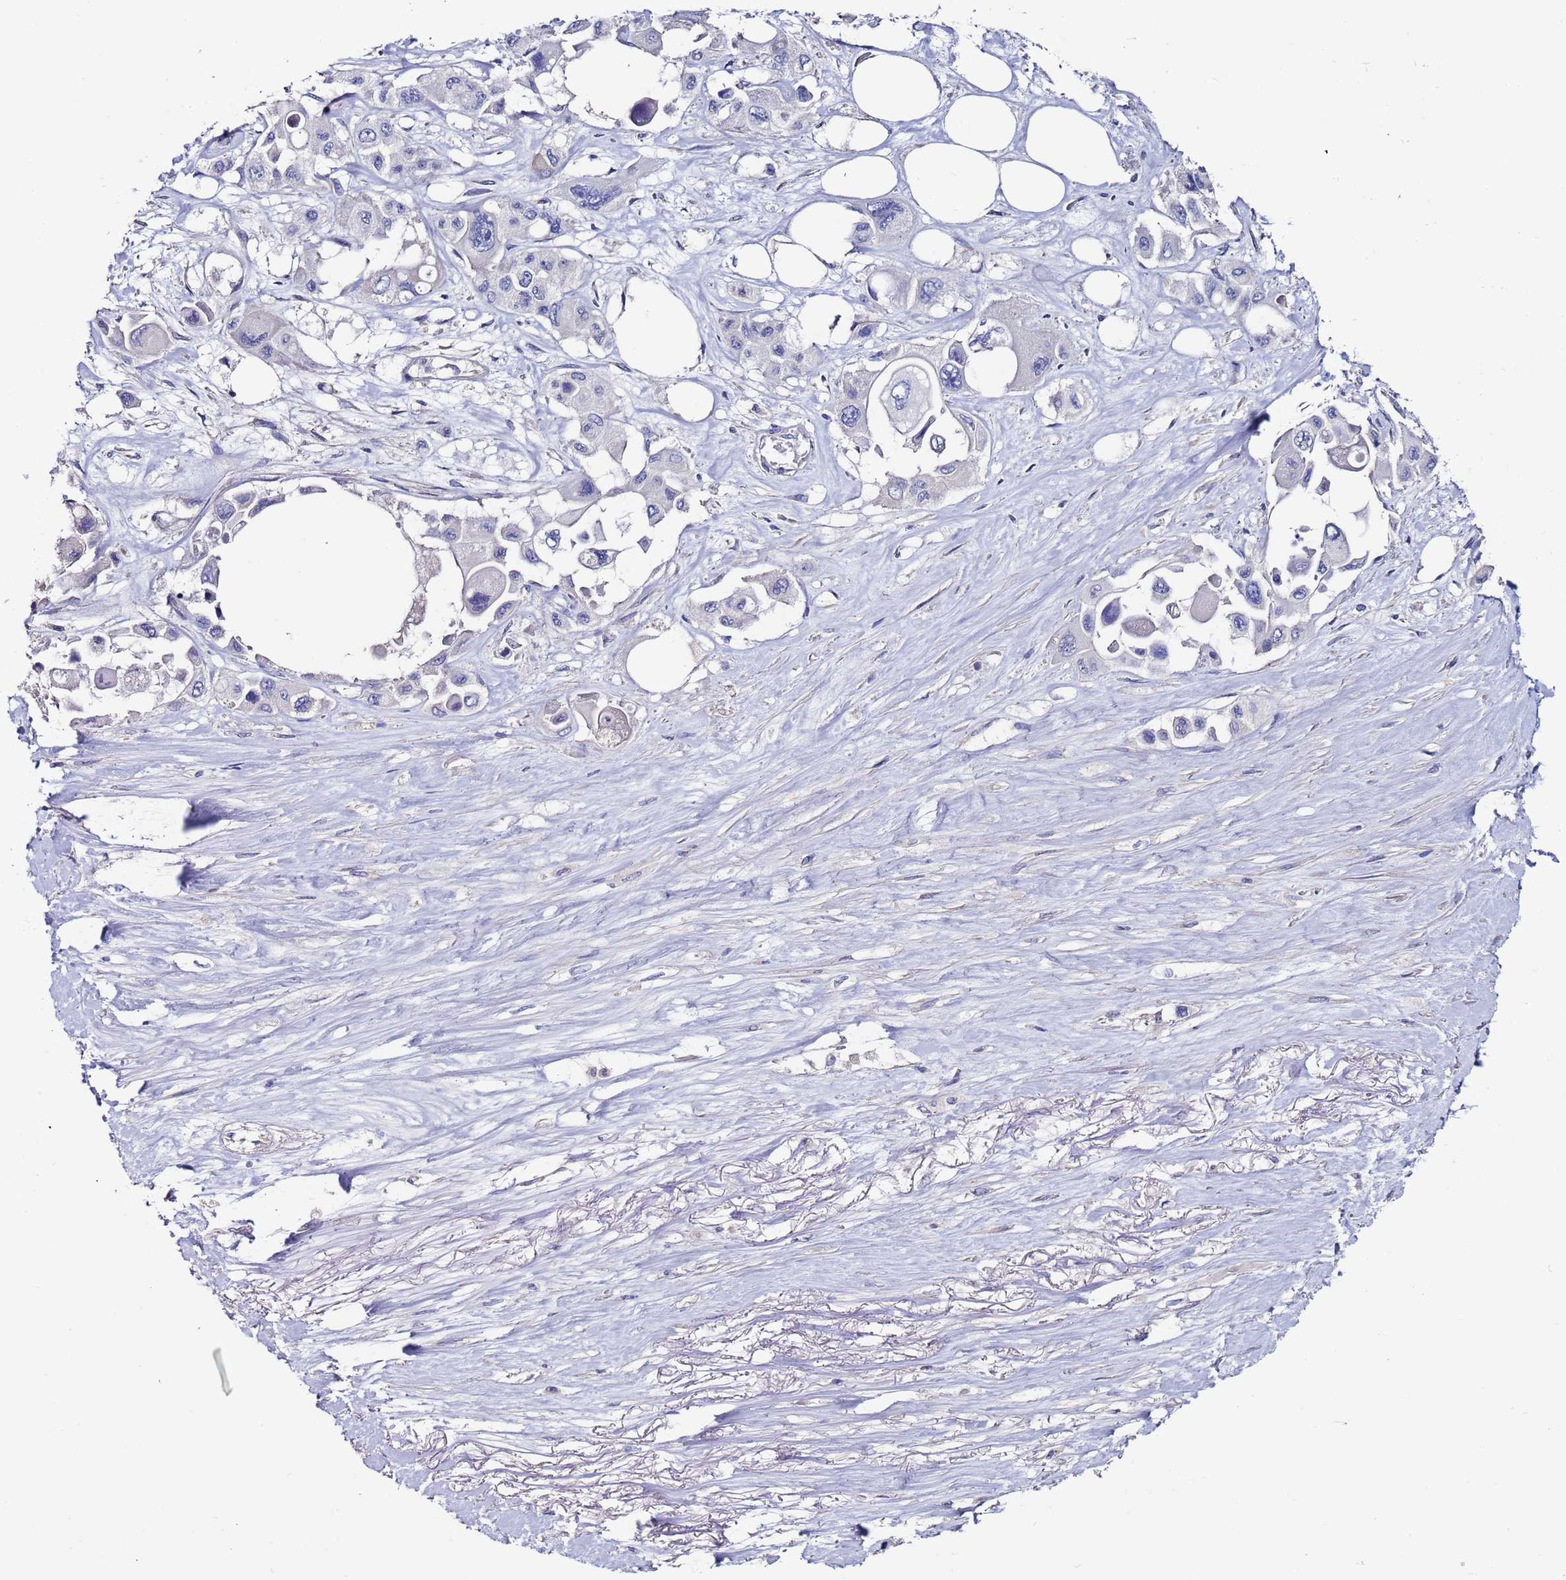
{"staining": {"intensity": "negative", "quantity": "none", "location": "none"}, "tissue": "pancreatic cancer", "cell_type": "Tumor cells", "image_type": "cancer", "snomed": [{"axis": "morphology", "description": "Adenocarcinoma, NOS"}, {"axis": "topography", "description": "Pancreas"}], "caption": "Immunohistochemistry histopathology image of pancreatic cancer (adenocarcinoma) stained for a protein (brown), which exhibits no expression in tumor cells.", "gene": "KRTCAP3", "patient": {"sex": "male", "age": 92}}